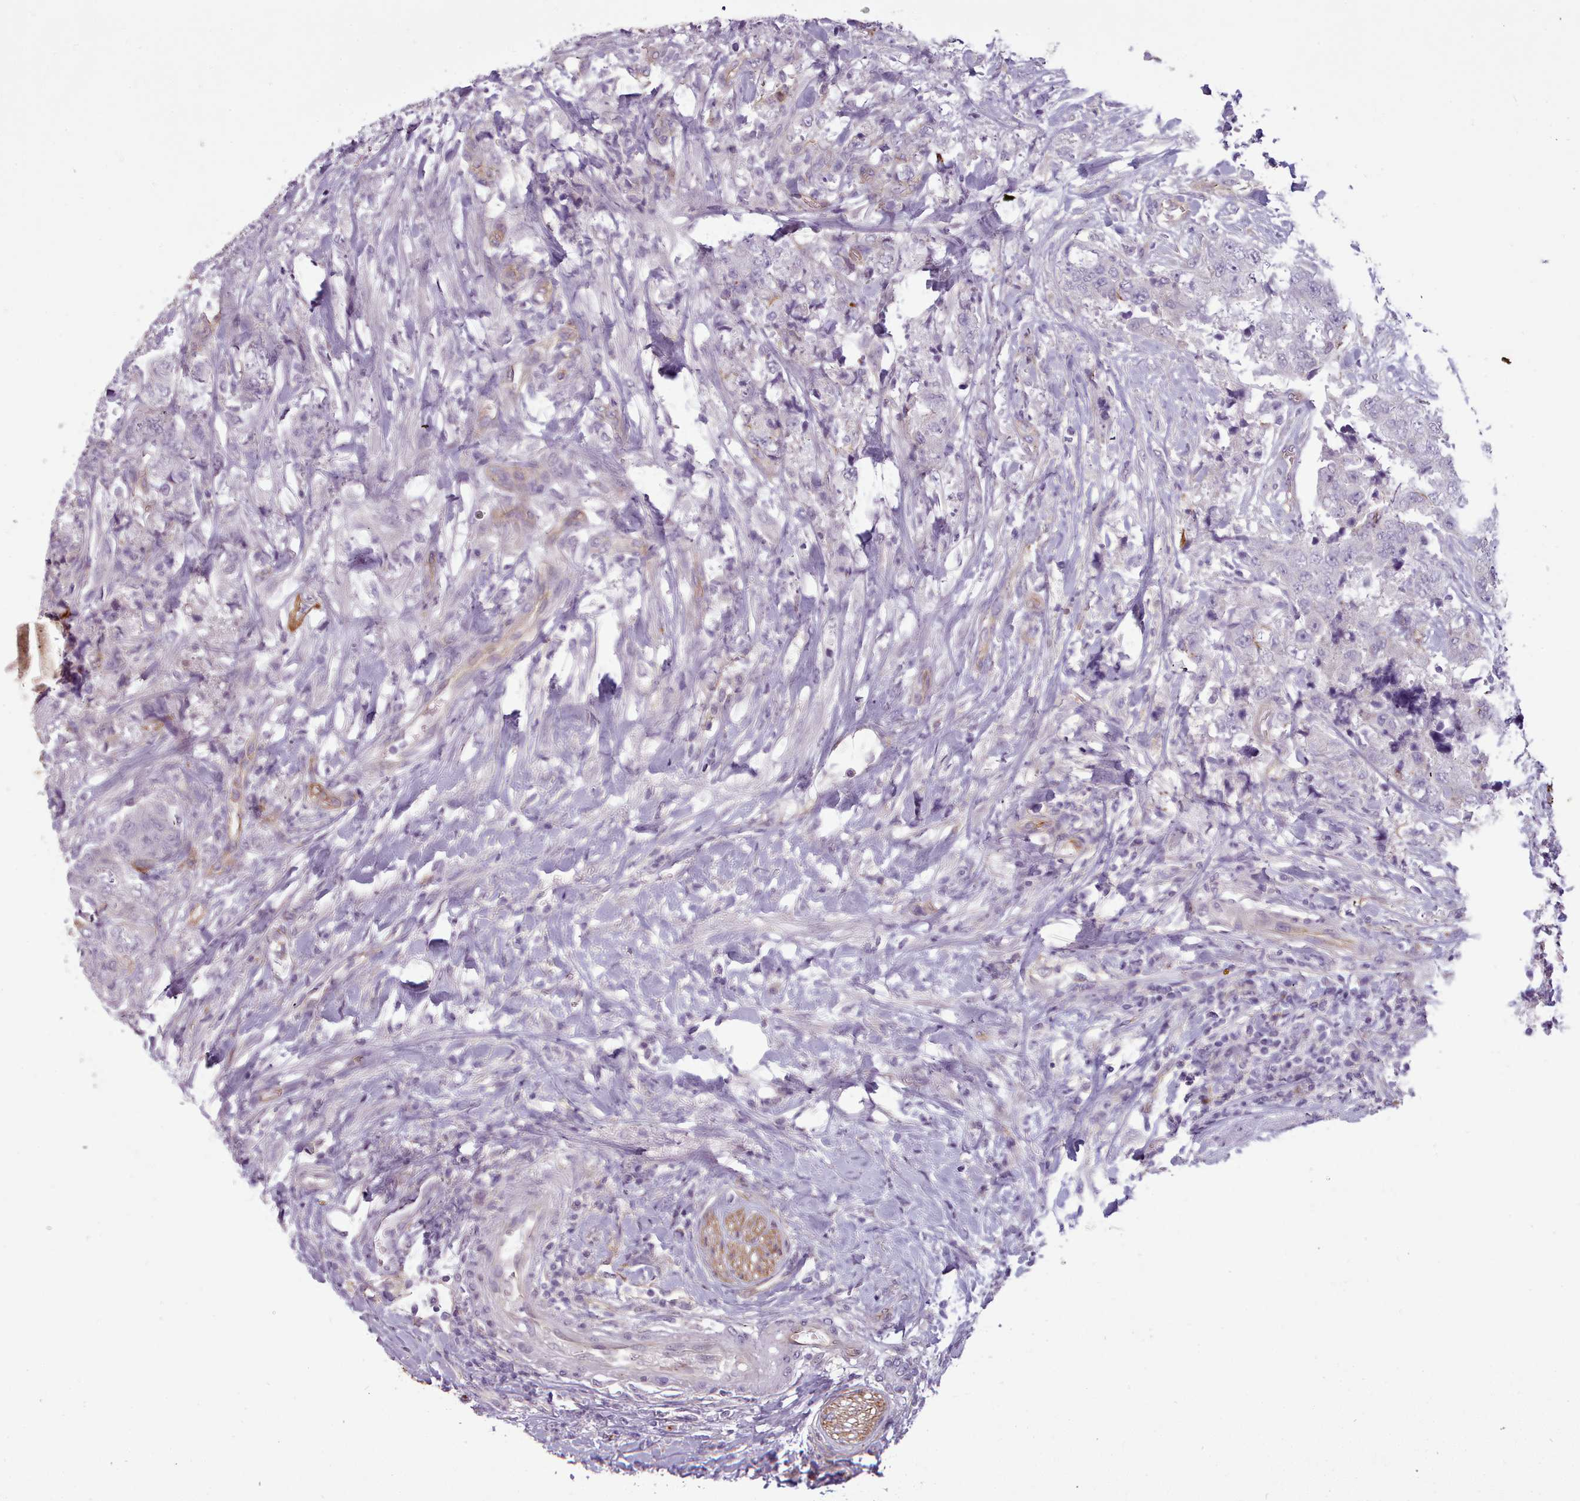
{"staining": {"intensity": "negative", "quantity": "none", "location": "none"}, "tissue": "urothelial cancer", "cell_type": "Tumor cells", "image_type": "cancer", "snomed": [{"axis": "morphology", "description": "Urothelial carcinoma, High grade"}, {"axis": "topography", "description": "Urinary bladder"}], "caption": "A histopathology image of human urothelial cancer is negative for staining in tumor cells.", "gene": "PLD4", "patient": {"sex": "female", "age": 78}}